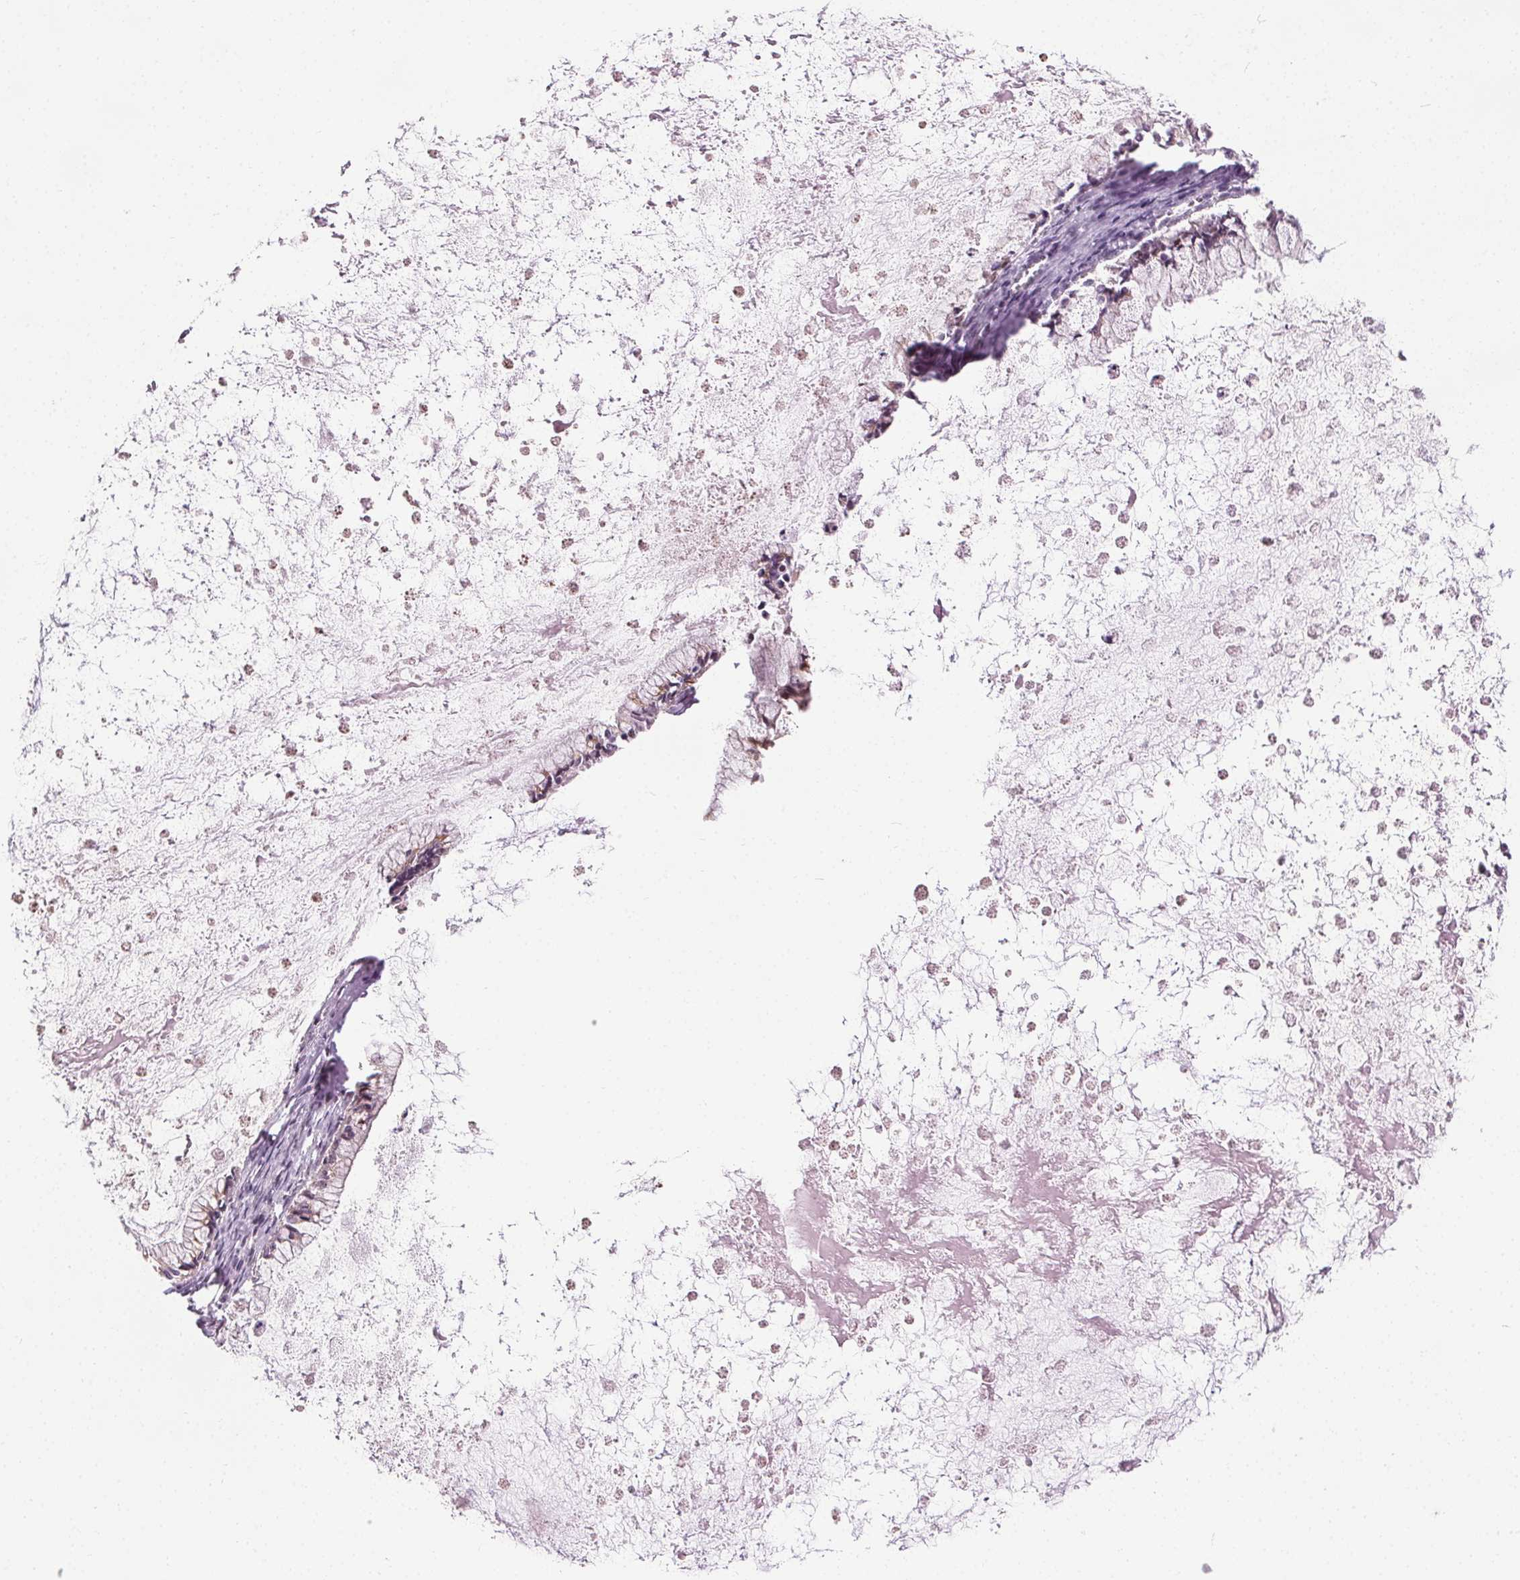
{"staining": {"intensity": "negative", "quantity": "none", "location": "none"}, "tissue": "ovarian cancer", "cell_type": "Tumor cells", "image_type": "cancer", "snomed": [{"axis": "morphology", "description": "Cystadenocarcinoma, mucinous, NOS"}, {"axis": "topography", "description": "Ovary"}], "caption": "Immunohistochemistry histopathology image of ovarian cancer stained for a protein (brown), which exhibits no positivity in tumor cells.", "gene": "CEBPA", "patient": {"sex": "female", "age": 67}}